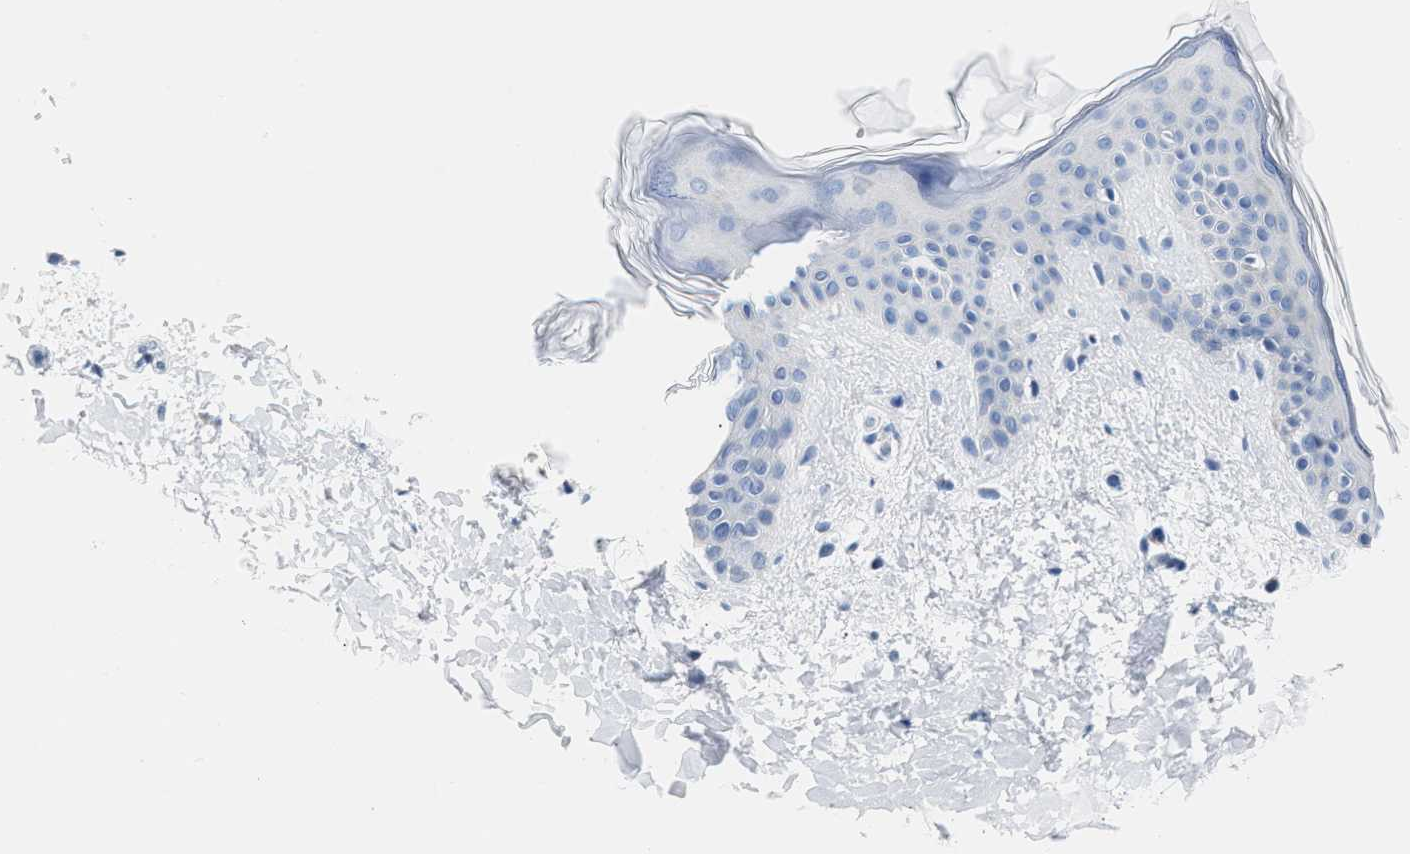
{"staining": {"intensity": "negative", "quantity": "none", "location": "none"}, "tissue": "skin", "cell_type": "Fibroblasts", "image_type": "normal", "snomed": [{"axis": "morphology", "description": "Normal tissue, NOS"}, {"axis": "topography", "description": "Skin"}], "caption": "A high-resolution image shows IHC staining of normal skin, which exhibits no significant expression in fibroblasts.", "gene": "AMACR", "patient": {"sex": "female", "age": 17}}